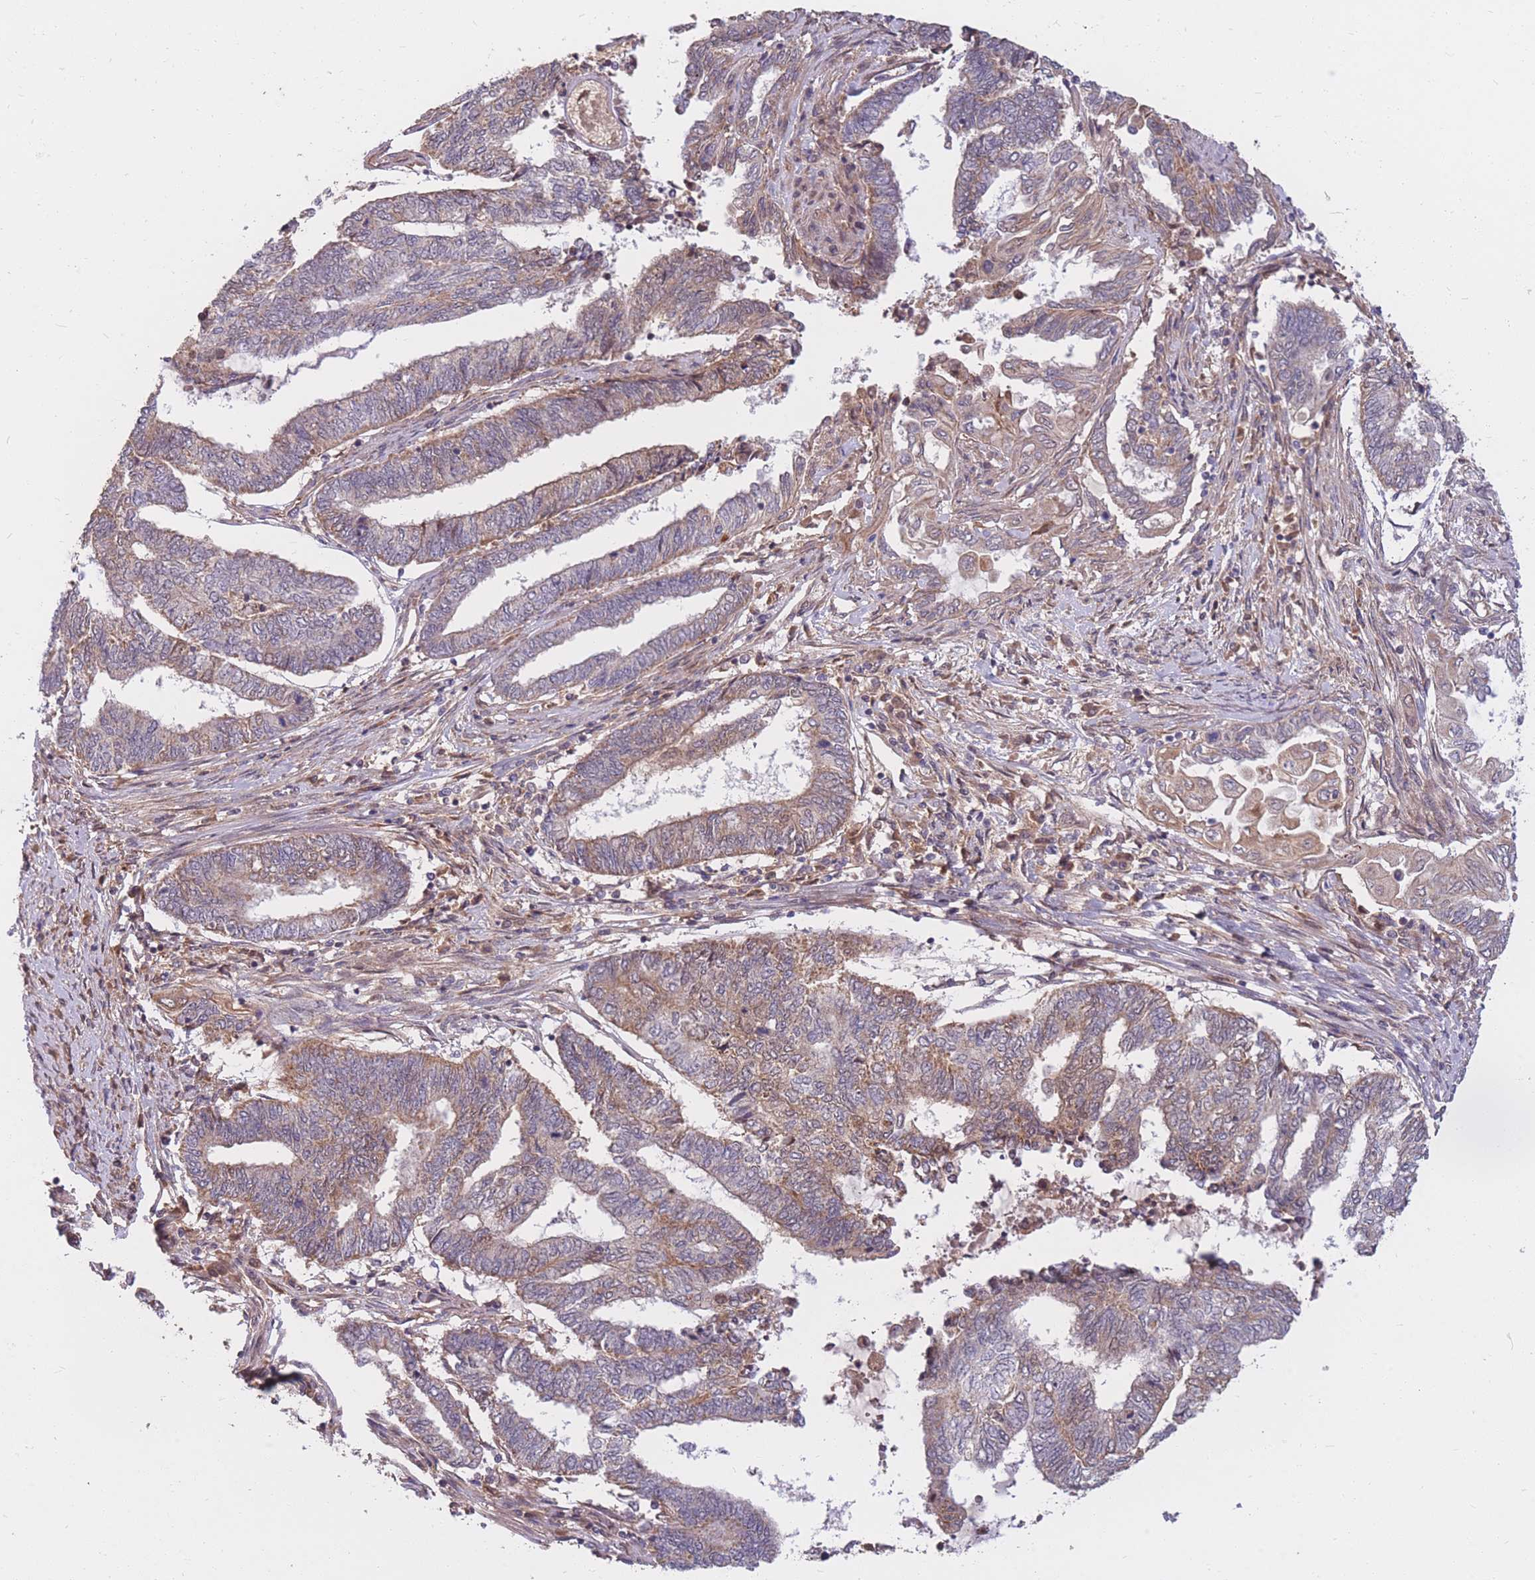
{"staining": {"intensity": "moderate", "quantity": "25%-75%", "location": "cytoplasmic/membranous"}, "tissue": "endometrial cancer", "cell_type": "Tumor cells", "image_type": "cancer", "snomed": [{"axis": "morphology", "description": "Adenocarcinoma, NOS"}, {"axis": "topography", "description": "Uterus"}, {"axis": "topography", "description": "Endometrium"}], "caption": "Approximately 25%-75% of tumor cells in human endometrial cancer (adenocarcinoma) display moderate cytoplasmic/membranous protein positivity as visualized by brown immunohistochemical staining.", "gene": "PTPMT1", "patient": {"sex": "female", "age": 70}}